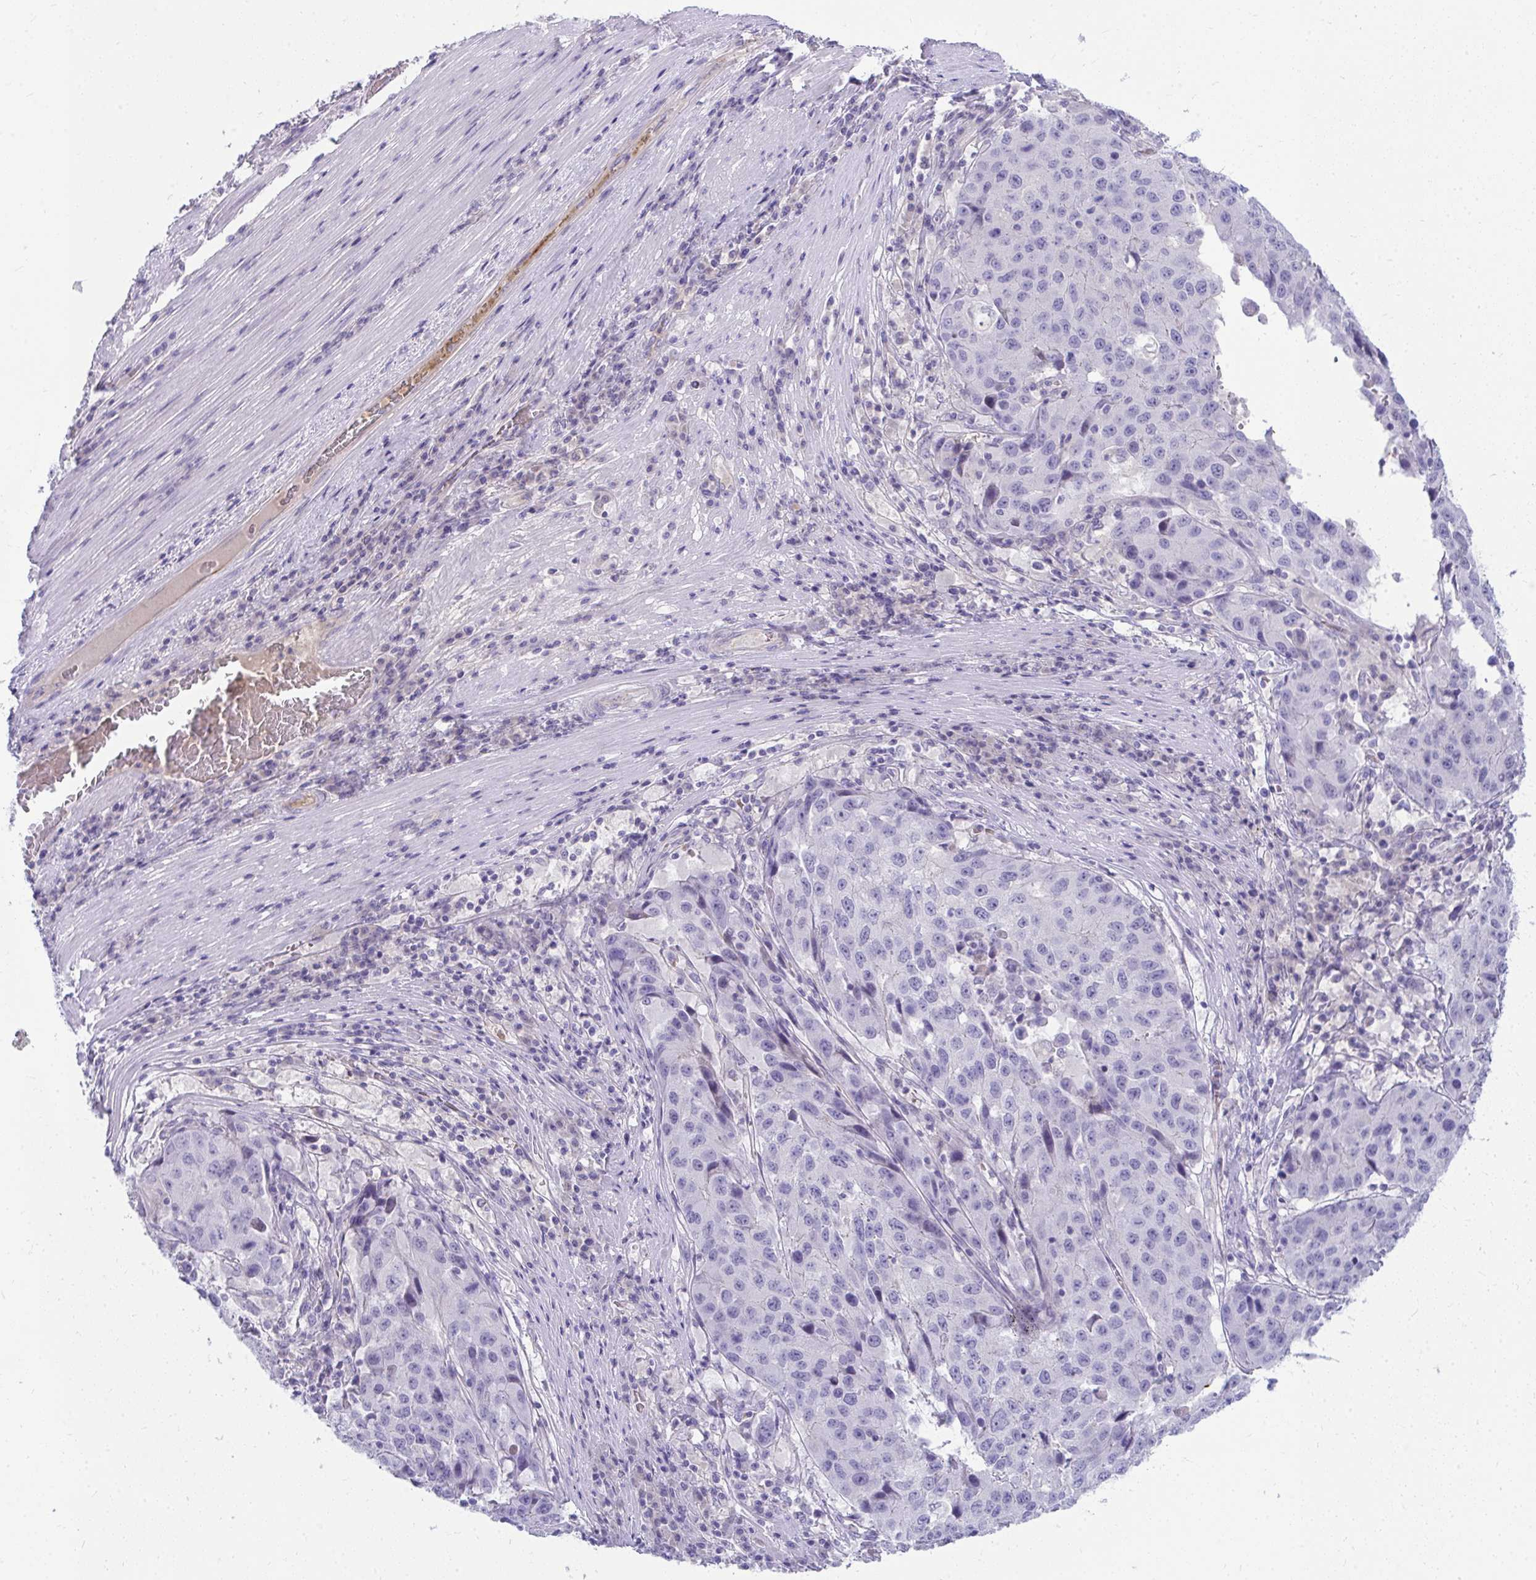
{"staining": {"intensity": "negative", "quantity": "none", "location": "none"}, "tissue": "stomach cancer", "cell_type": "Tumor cells", "image_type": "cancer", "snomed": [{"axis": "morphology", "description": "Adenocarcinoma, NOS"}, {"axis": "topography", "description": "Stomach"}], "caption": "Stomach adenocarcinoma was stained to show a protein in brown. There is no significant expression in tumor cells. Brightfield microscopy of IHC stained with DAB (3,3'-diaminobenzidine) (brown) and hematoxylin (blue), captured at high magnification.", "gene": "LRRC36", "patient": {"sex": "male", "age": 71}}